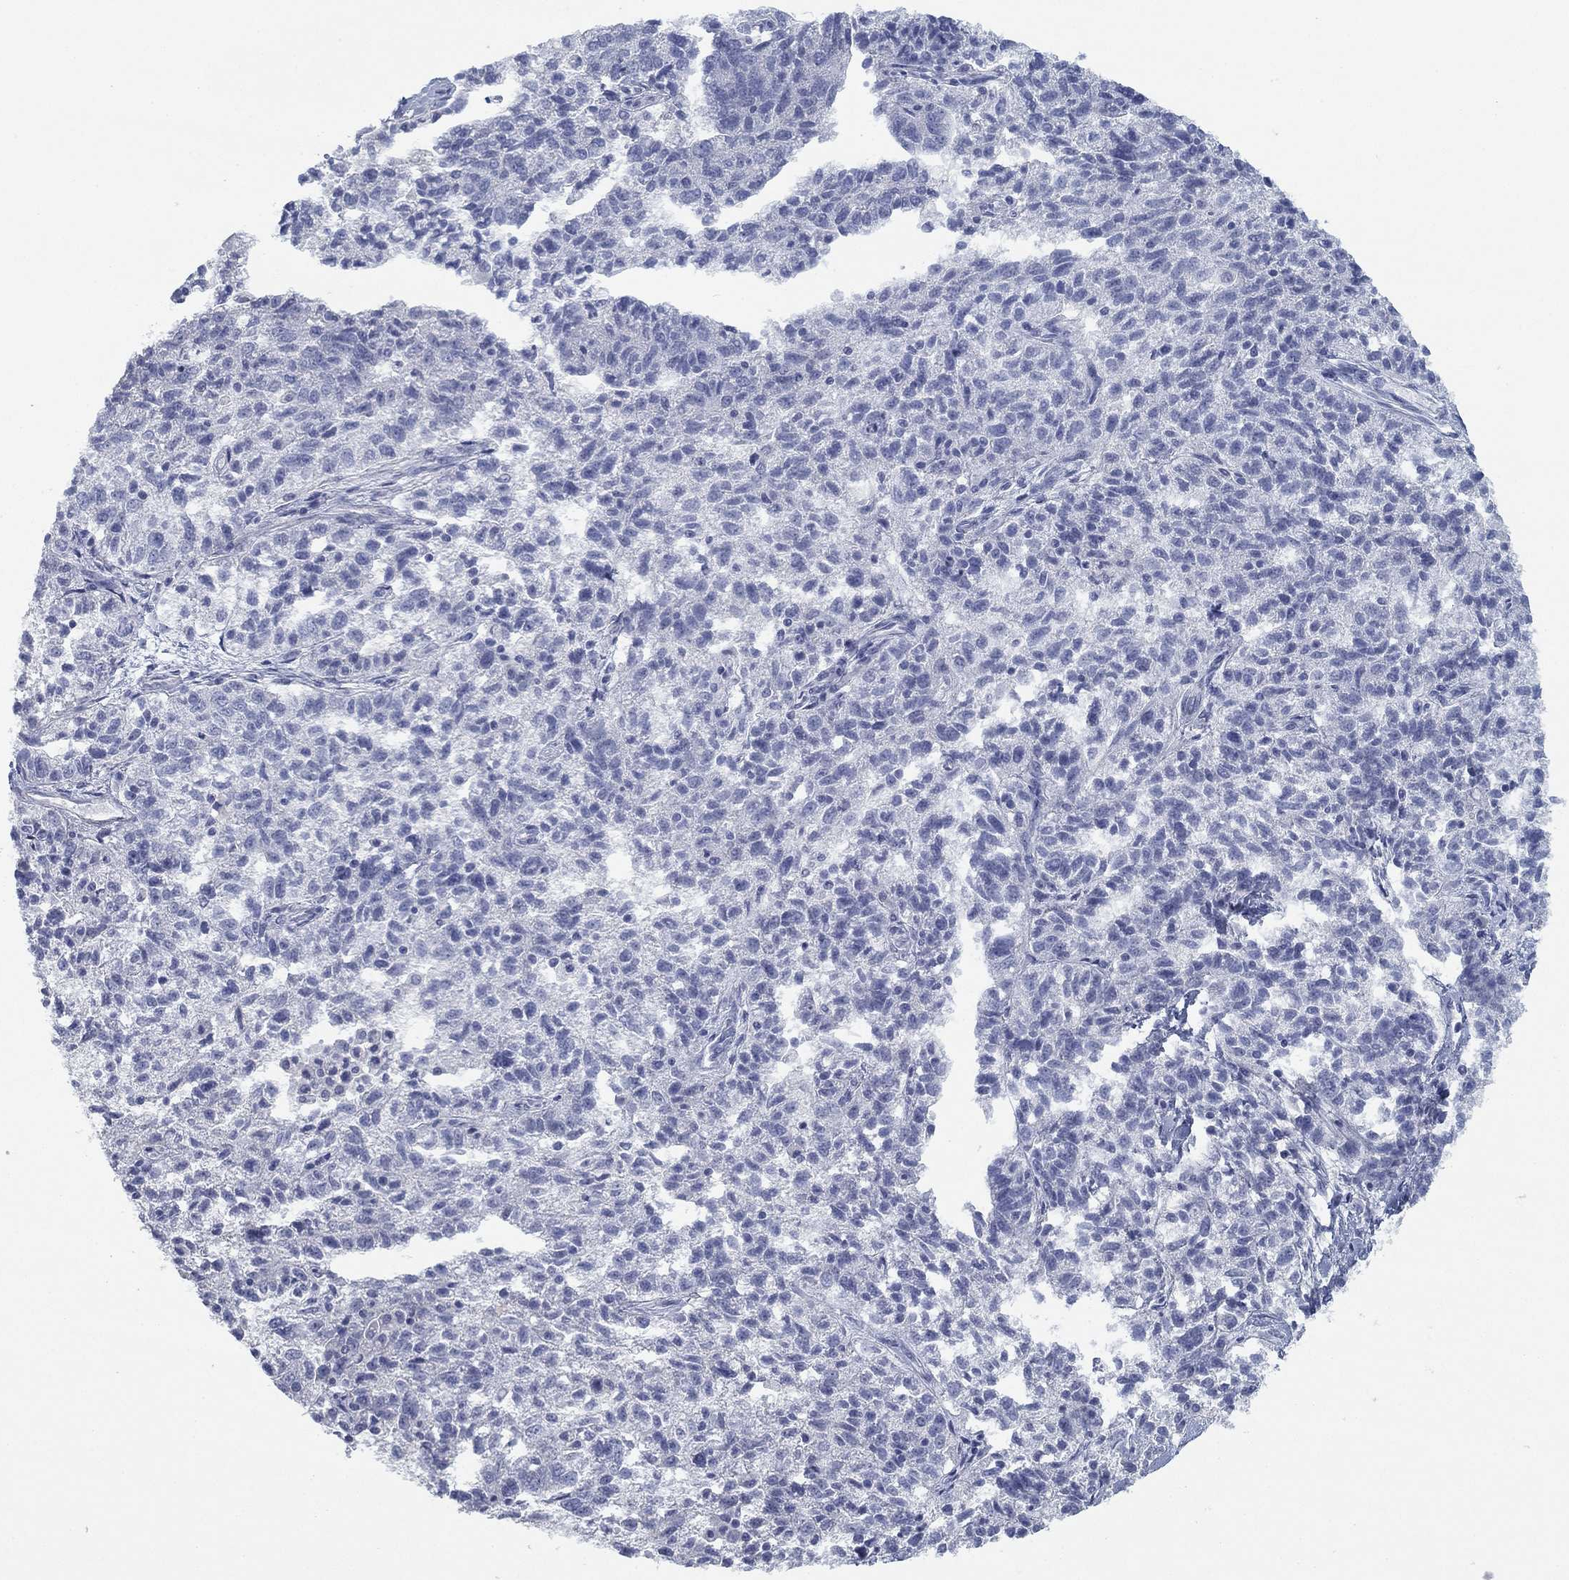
{"staining": {"intensity": "negative", "quantity": "none", "location": "none"}, "tissue": "ovarian cancer", "cell_type": "Tumor cells", "image_type": "cancer", "snomed": [{"axis": "morphology", "description": "Cystadenocarcinoma, serous, NOS"}, {"axis": "topography", "description": "Ovary"}], "caption": "Tumor cells show no significant protein positivity in ovarian serous cystadenocarcinoma.", "gene": "APOC3", "patient": {"sex": "female", "age": 71}}